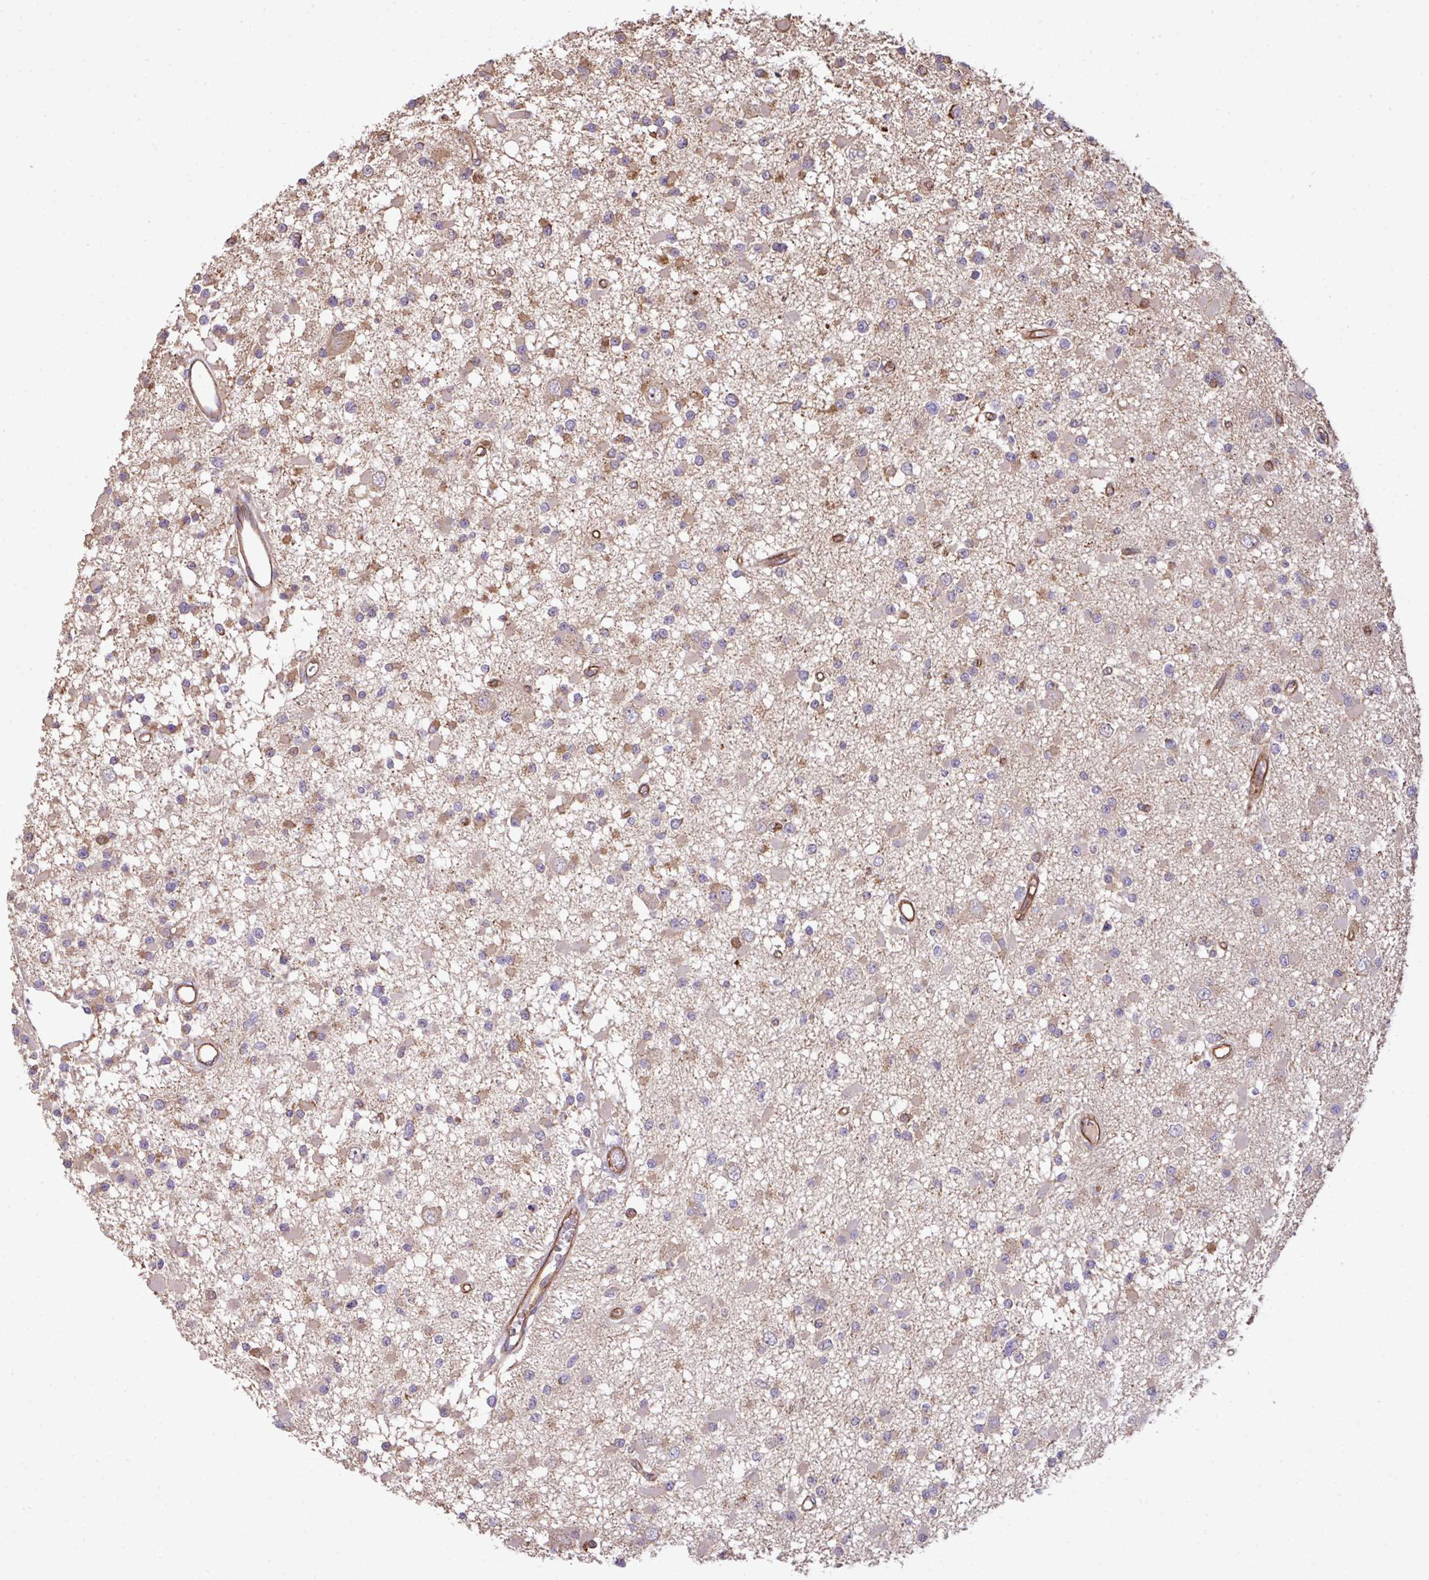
{"staining": {"intensity": "moderate", "quantity": "25%-75%", "location": "cytoplasmic/membranous"}, "tissue": "glioma", "cell_type": "Tumor cells", "image_type": "cancer", "snomed": [{"axis": "morphology", "description": "Glioma, malignant, Low grade"}, {"axis": "topography", "description": "Brain"}], "caption": "Malignant glioma (low-grade) was stained to show a protein in brown. There is medium levels of moderate cytoplasmic/membranous expression in approximately 25%-75% of tumor cells.", "gene": "LRRC53", "patient": {"sex": "female", "age": 22}}